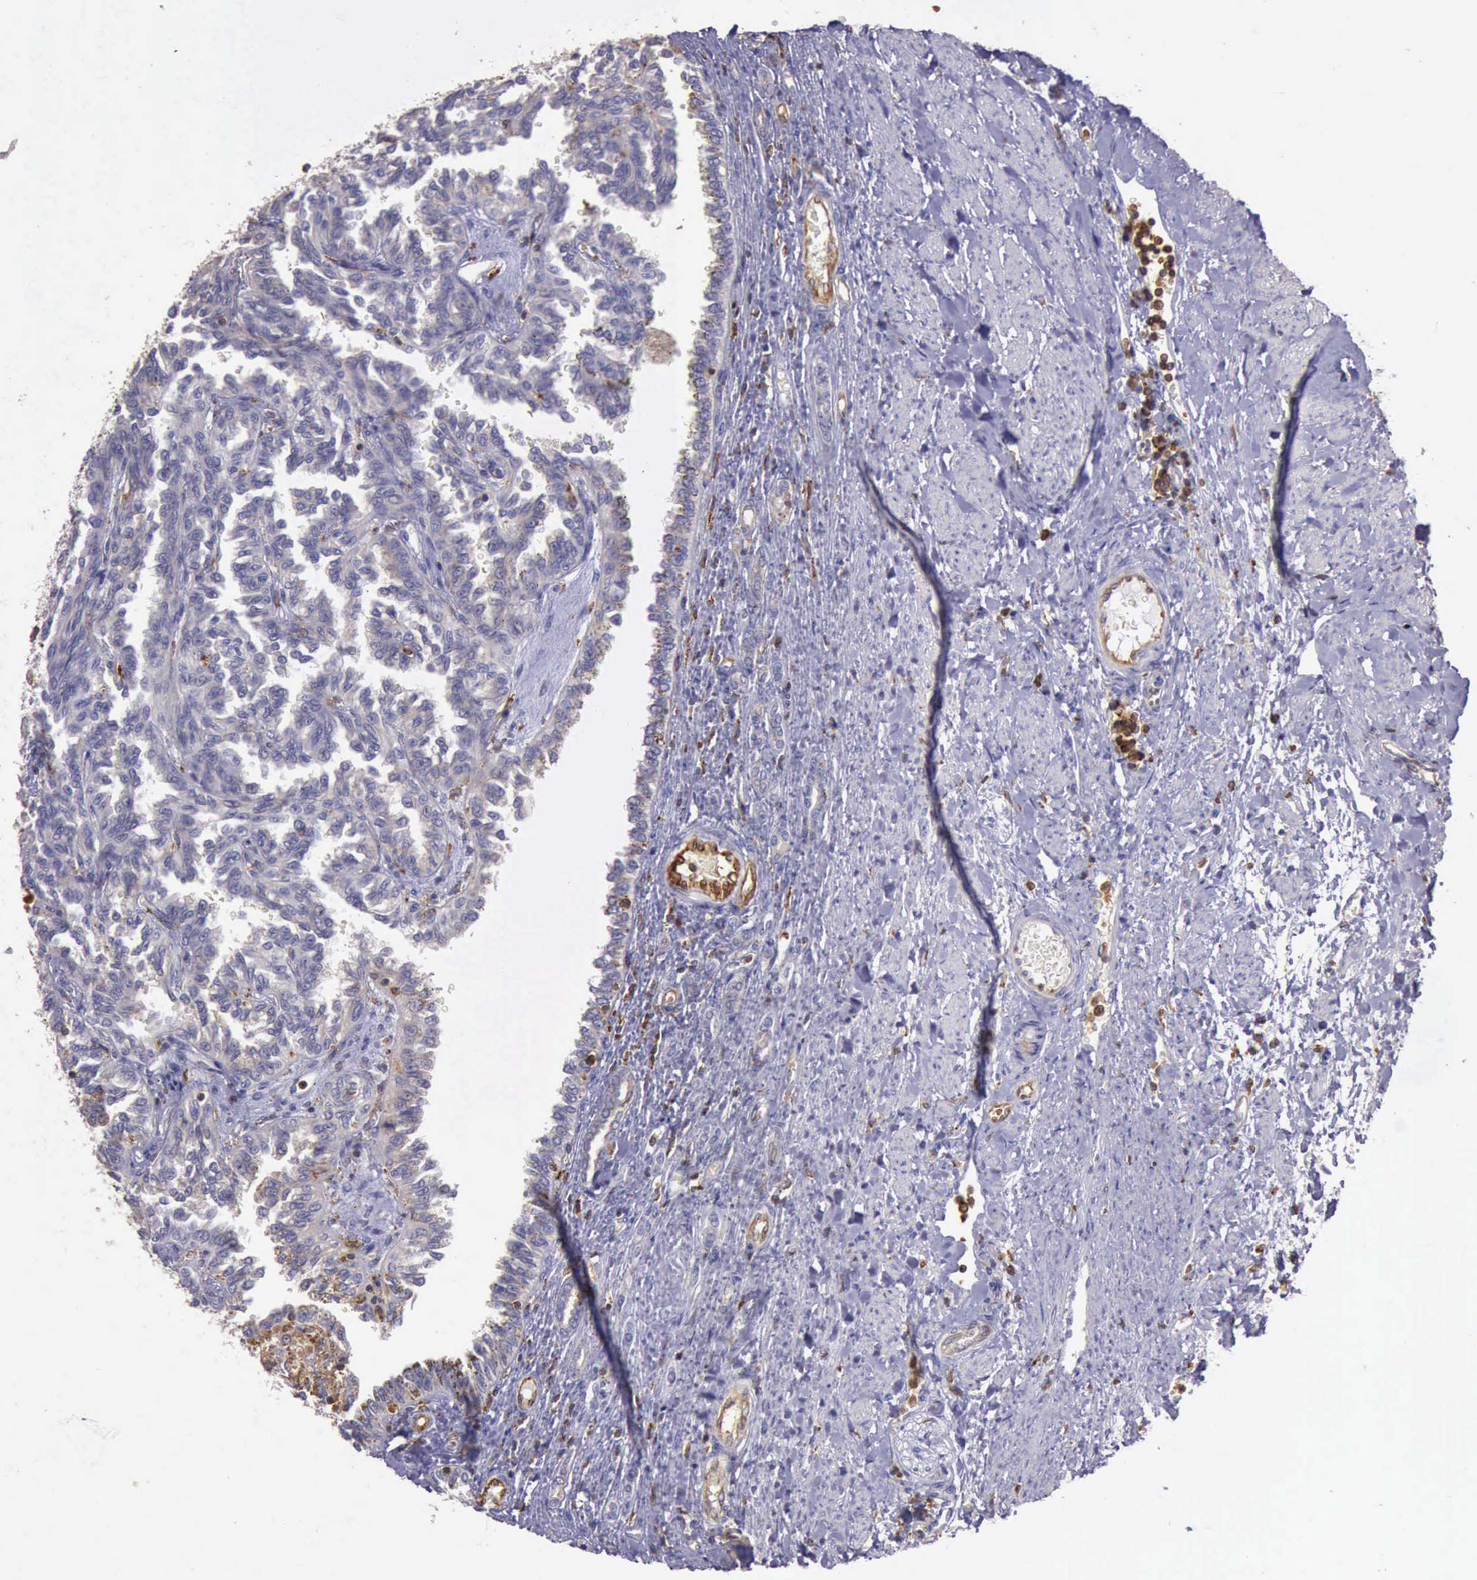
{"staining": {"intensity": "negative", "quantity": "none", "location": "none"}, "tissue": "renal cancer", "cell_type": "Tumor cells", "image_type": "cancer", "snomed": [{"axis": "morphology", "description": "Inflammation, NOS"}, {"axis": "morphology", "description": "Adenocarcinoma, NOS"}, {"axis": "topography", "description": "Kidney"}], "caption": "A histopathology image of human renal cancer (adenocarcinoma) is negative for staining in tumor cells. Brightfield microscopy of immunohistochemistry stained with DAB (3,3'-diaminobenzidine) (brown) and hematoxylin (blue), captured at high magnification.", "gene": "ARHGAP4", "patient": {"sex": "male", "age": 68}}